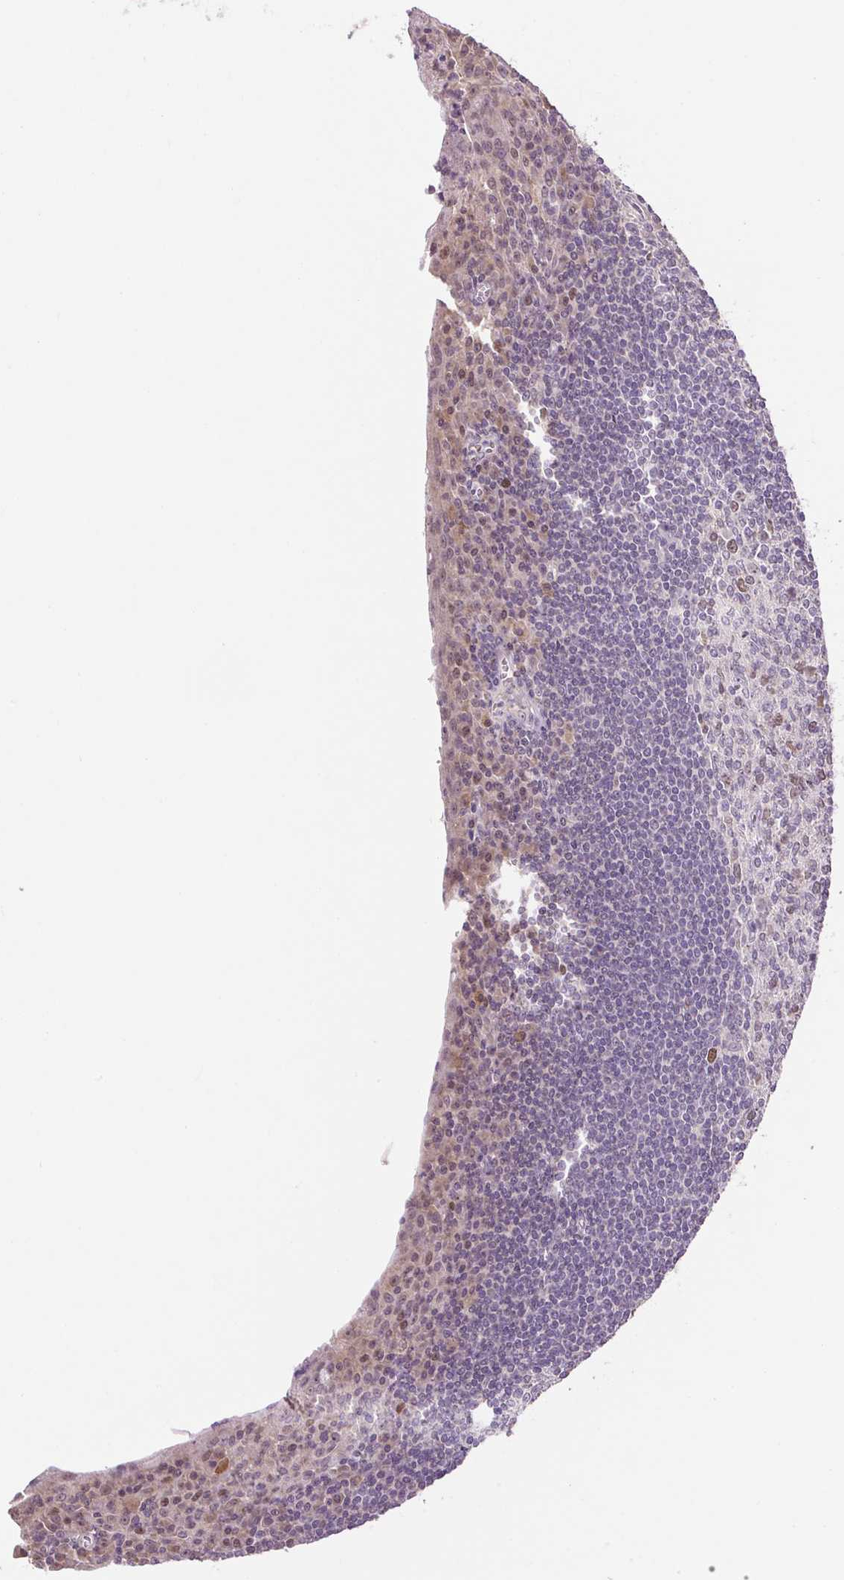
{"staining": {"intensity": "moderate", "quantity": "<25%", "location": "nuclear"}, "tissue": "tonsil", "cell_type": "Germinal center cells", "image_type": "normal", "snomed": [{"axis": "morphology", "description": "Normal tissue, NOS"}, {"axis": "topography", "description": "Tonsil"}], "caption": "This photomicrograph shows IHC staining of normal human tonsil, with low moderate nuclear staining in approximately <25% of germinal center cells.", "gene": "RACGAP1", "patient": {"sex": "male", "age": 27}}